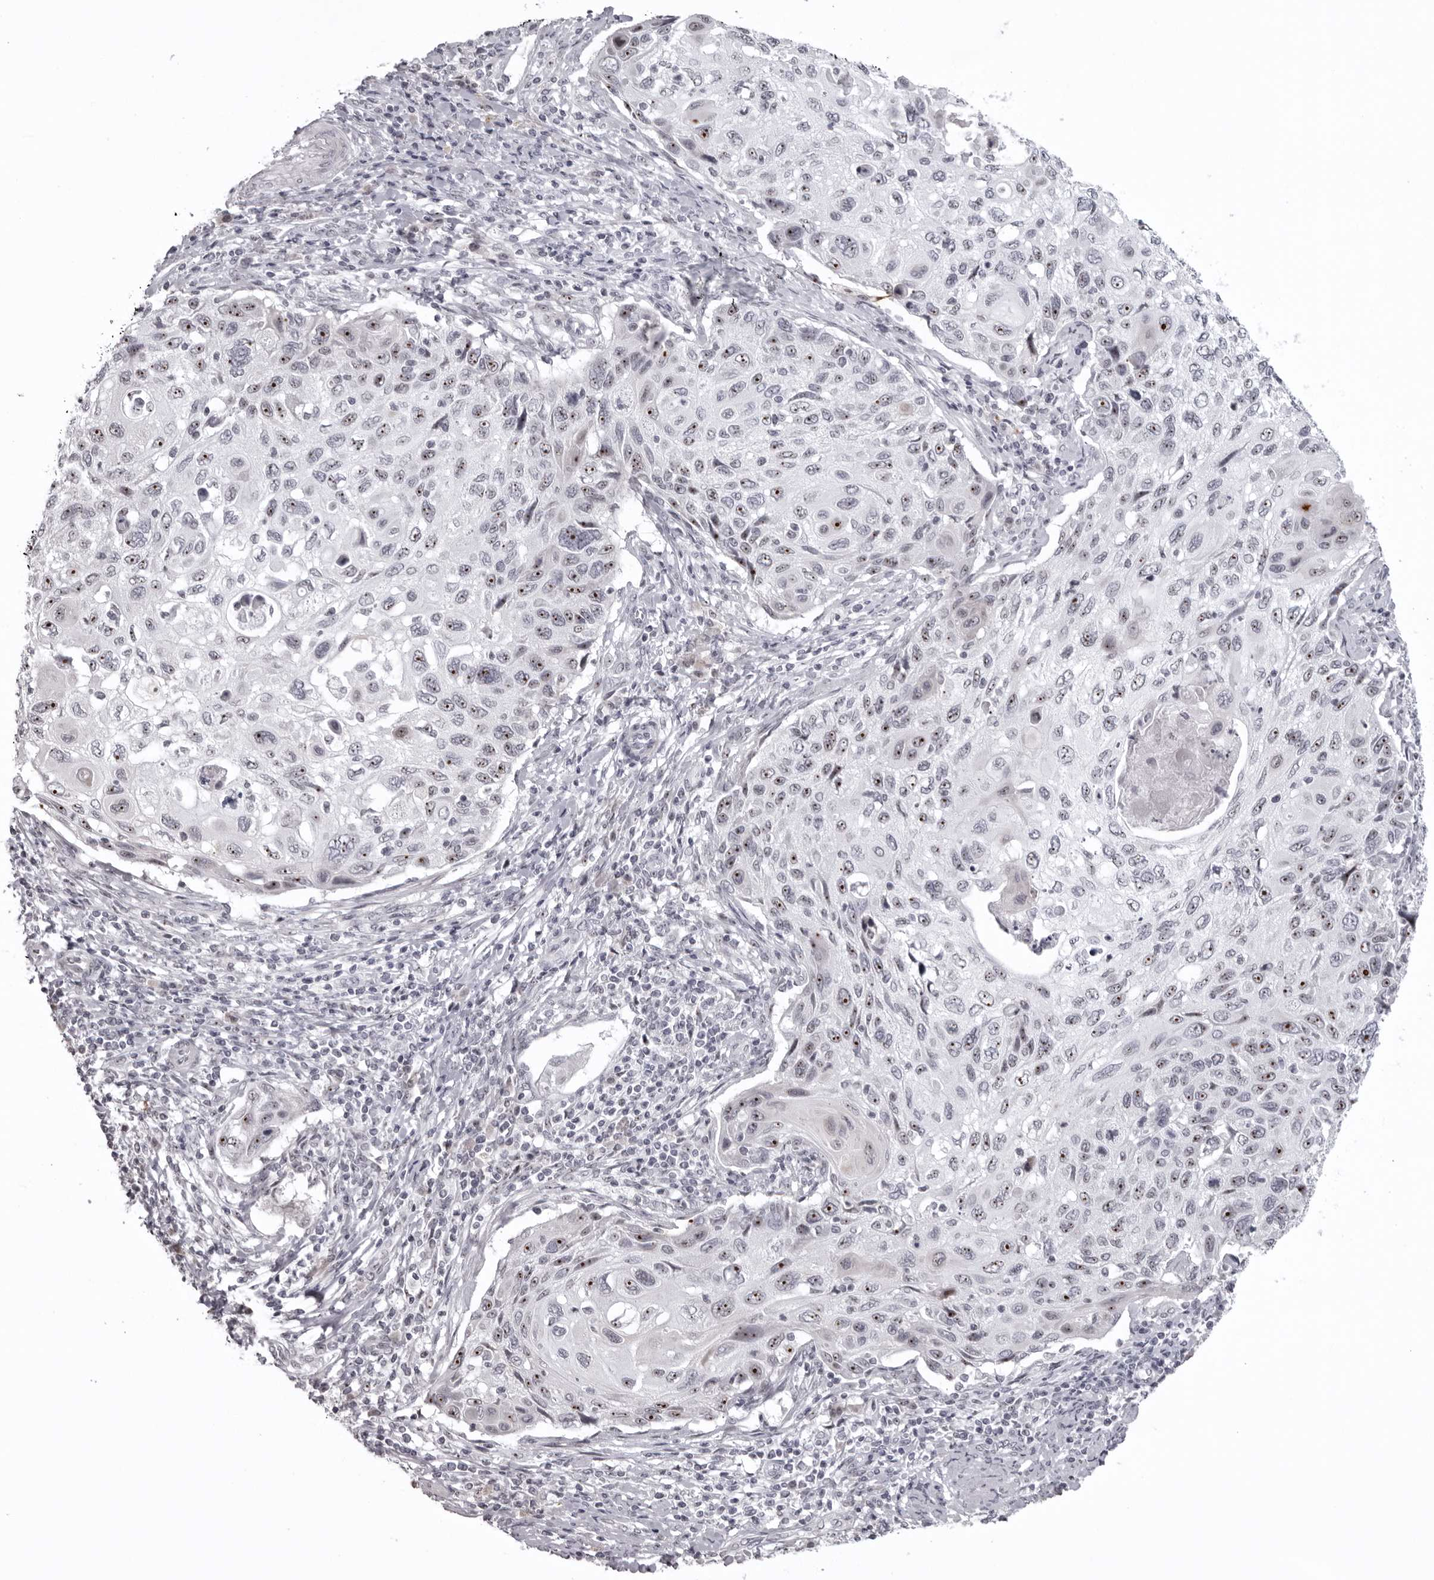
{"staining": {"intensity": "moderate", "quantity": ">75%", "location": "nuclear"}, "tissue": "cervical cancer", "cell_type": "Tumor cells", "image_type": "cancer", "snomed": [{"axis": "morphology", "description": "Squamous cell carcinoma, NOS"}, {"axis": "topography", "description": "Cervix"}], "caption": "Cervical cancer stained for a protein displays moderate nuclear positivity in tumor cells.", "gene": "HELZ", "patient": {"sex": "female", "age": 70}}